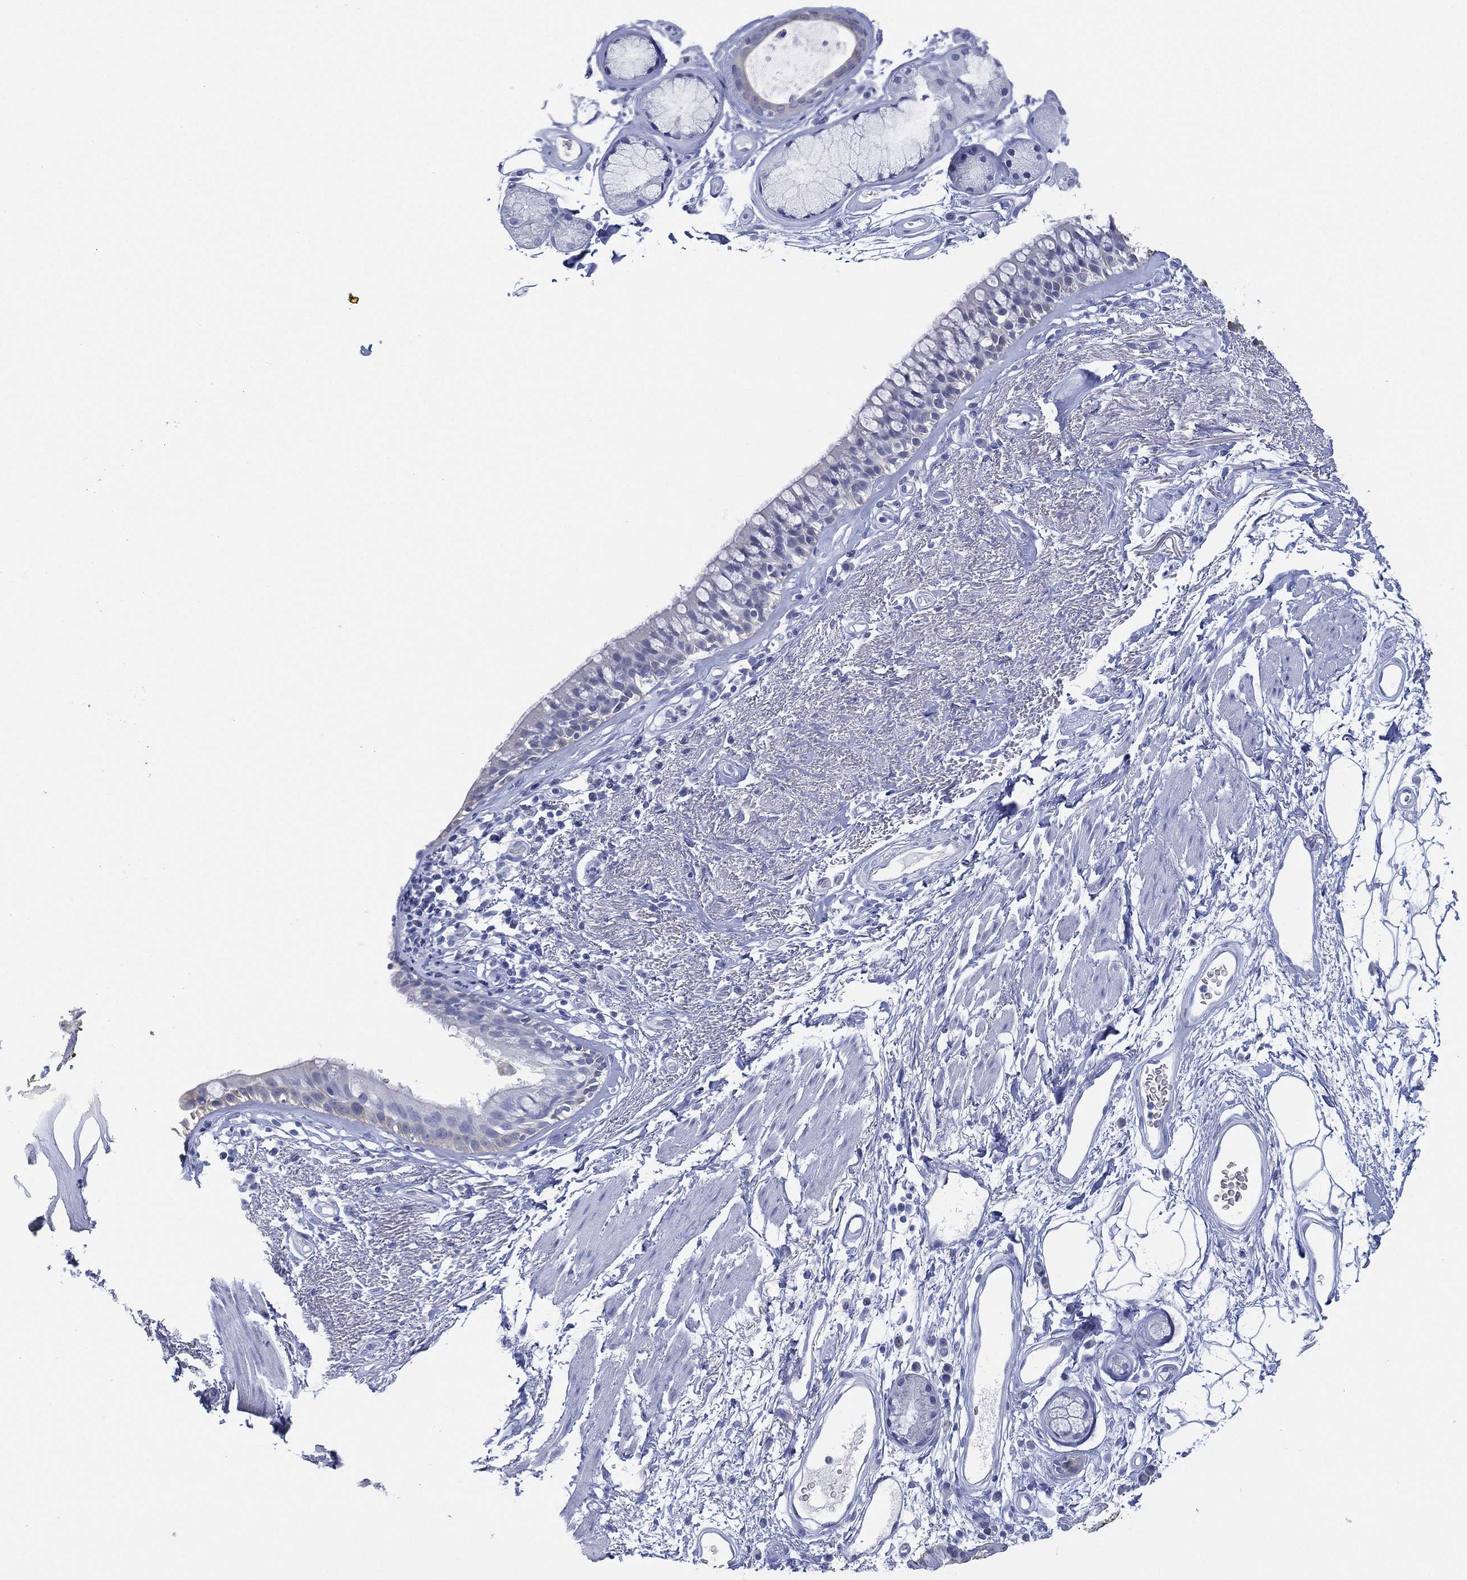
{"staining": {"intensity": "weak", "quantity": "<25%", "location": "cytoplasmic/membranous"}, "tissue": "bronchus", "cell_type": "Respiratory epithelial cells", "image_type": "normal", "snomed": [{"axis": "morphology", "description": "Normal tissue, NOS"}, {"axis": "topography", "description": "Bronchus"}], "caption": "A high-resolution micrograph shows IHC staining of normal bronchus, which demonstrates no significant expression in respiratory epithelial cells. Brightfield microscopy of IHC stained with DAB (3,3'-diaminobenzidine) (brown) and hematoxylin (blue), captured at high magnification.", "gene": "FMO1", "patient": {"sex": "male", "age": 82}}